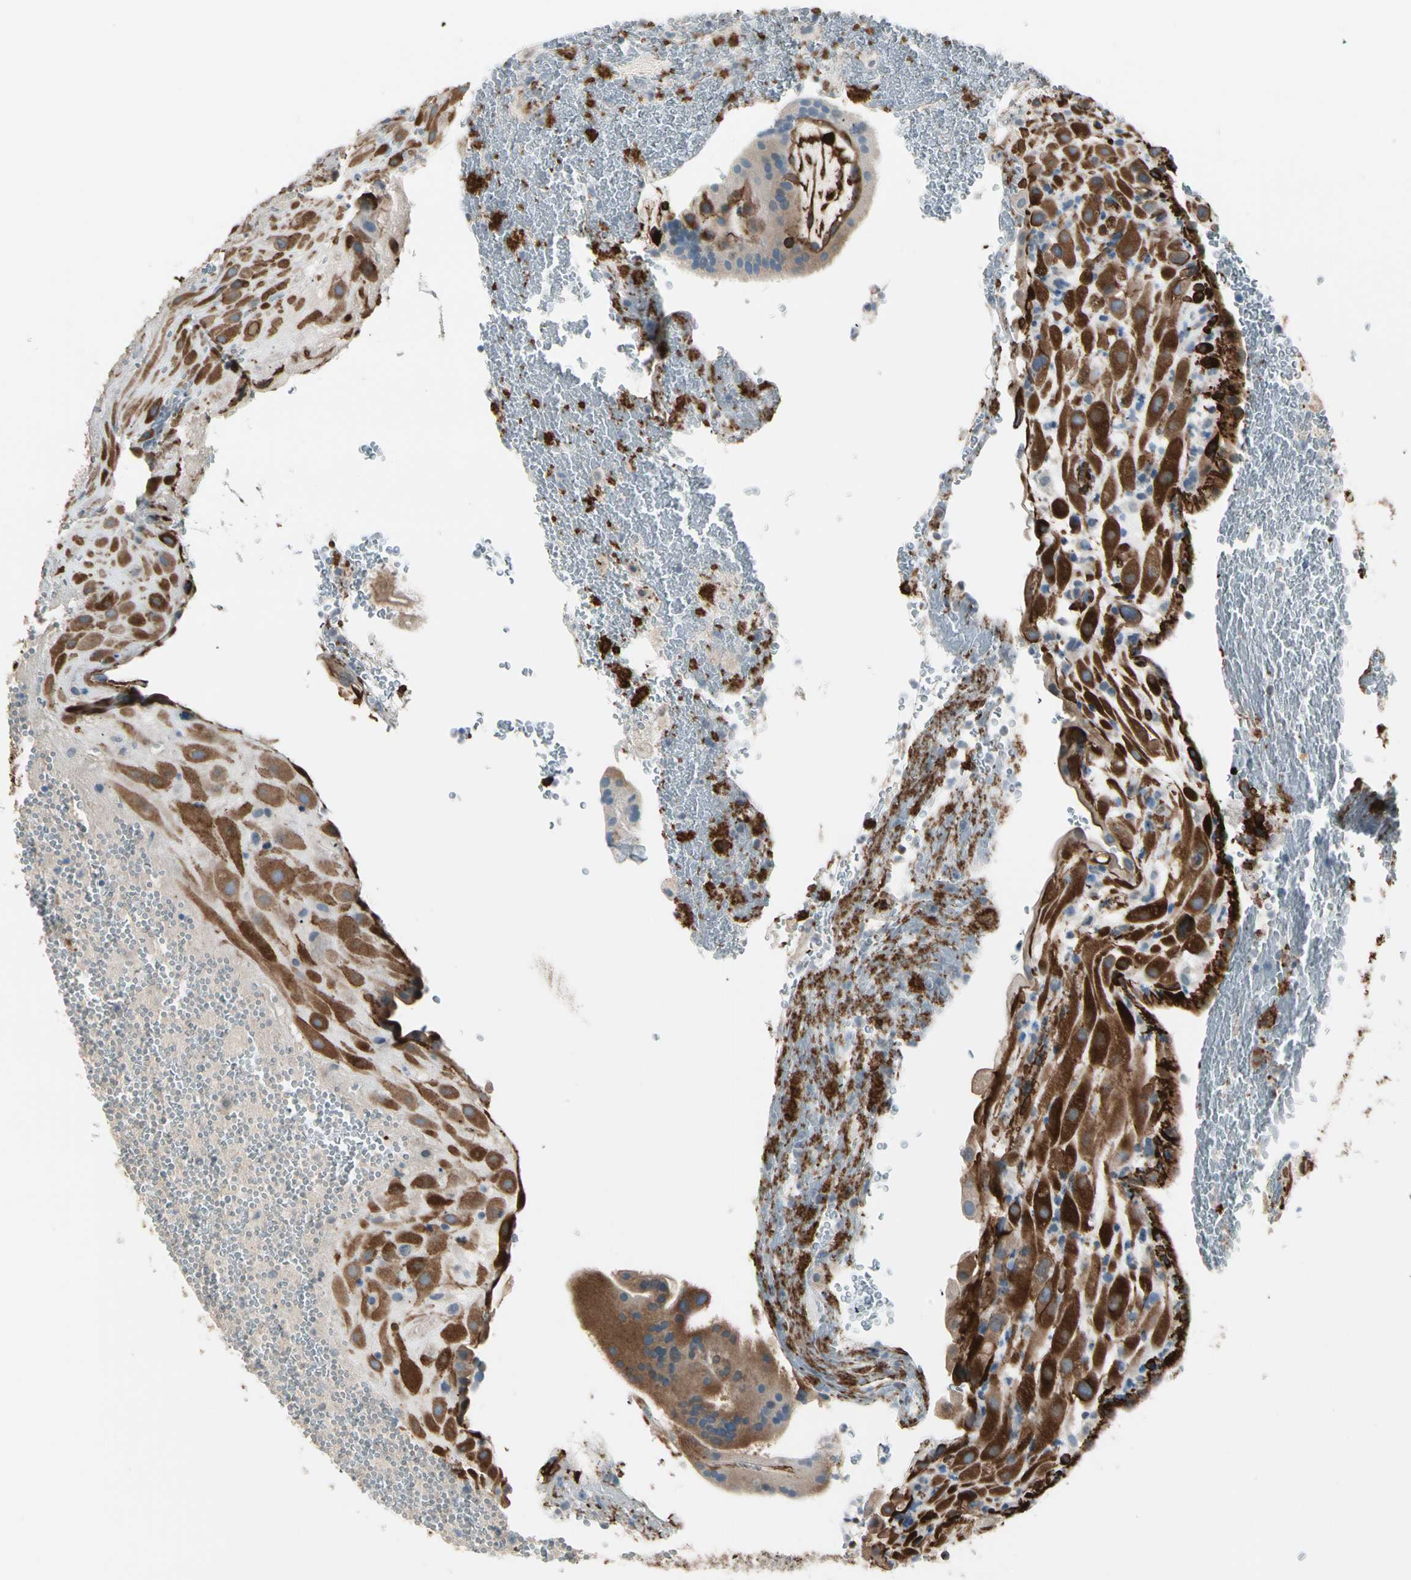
{"staining": {"intensity": "strong", "quantity": ">75%", "location": "cytoplasmic/membranous"}, "tissue": "placenta", "cell_type": "Decidual cells", "image_type": "normal", "snomed": [{"axis": "morphology", "description": "Normal tissue, NOS"}, {"axis": "topography", "description": "Placenta"}], "caption": "Brown immunohistochemical staining in benign human placenta shows strong cytoplasmic/membranous staining in about >75% of decidual cells.", "gene": "CALD1", "patient": {"sex": "female", "age": 19}}